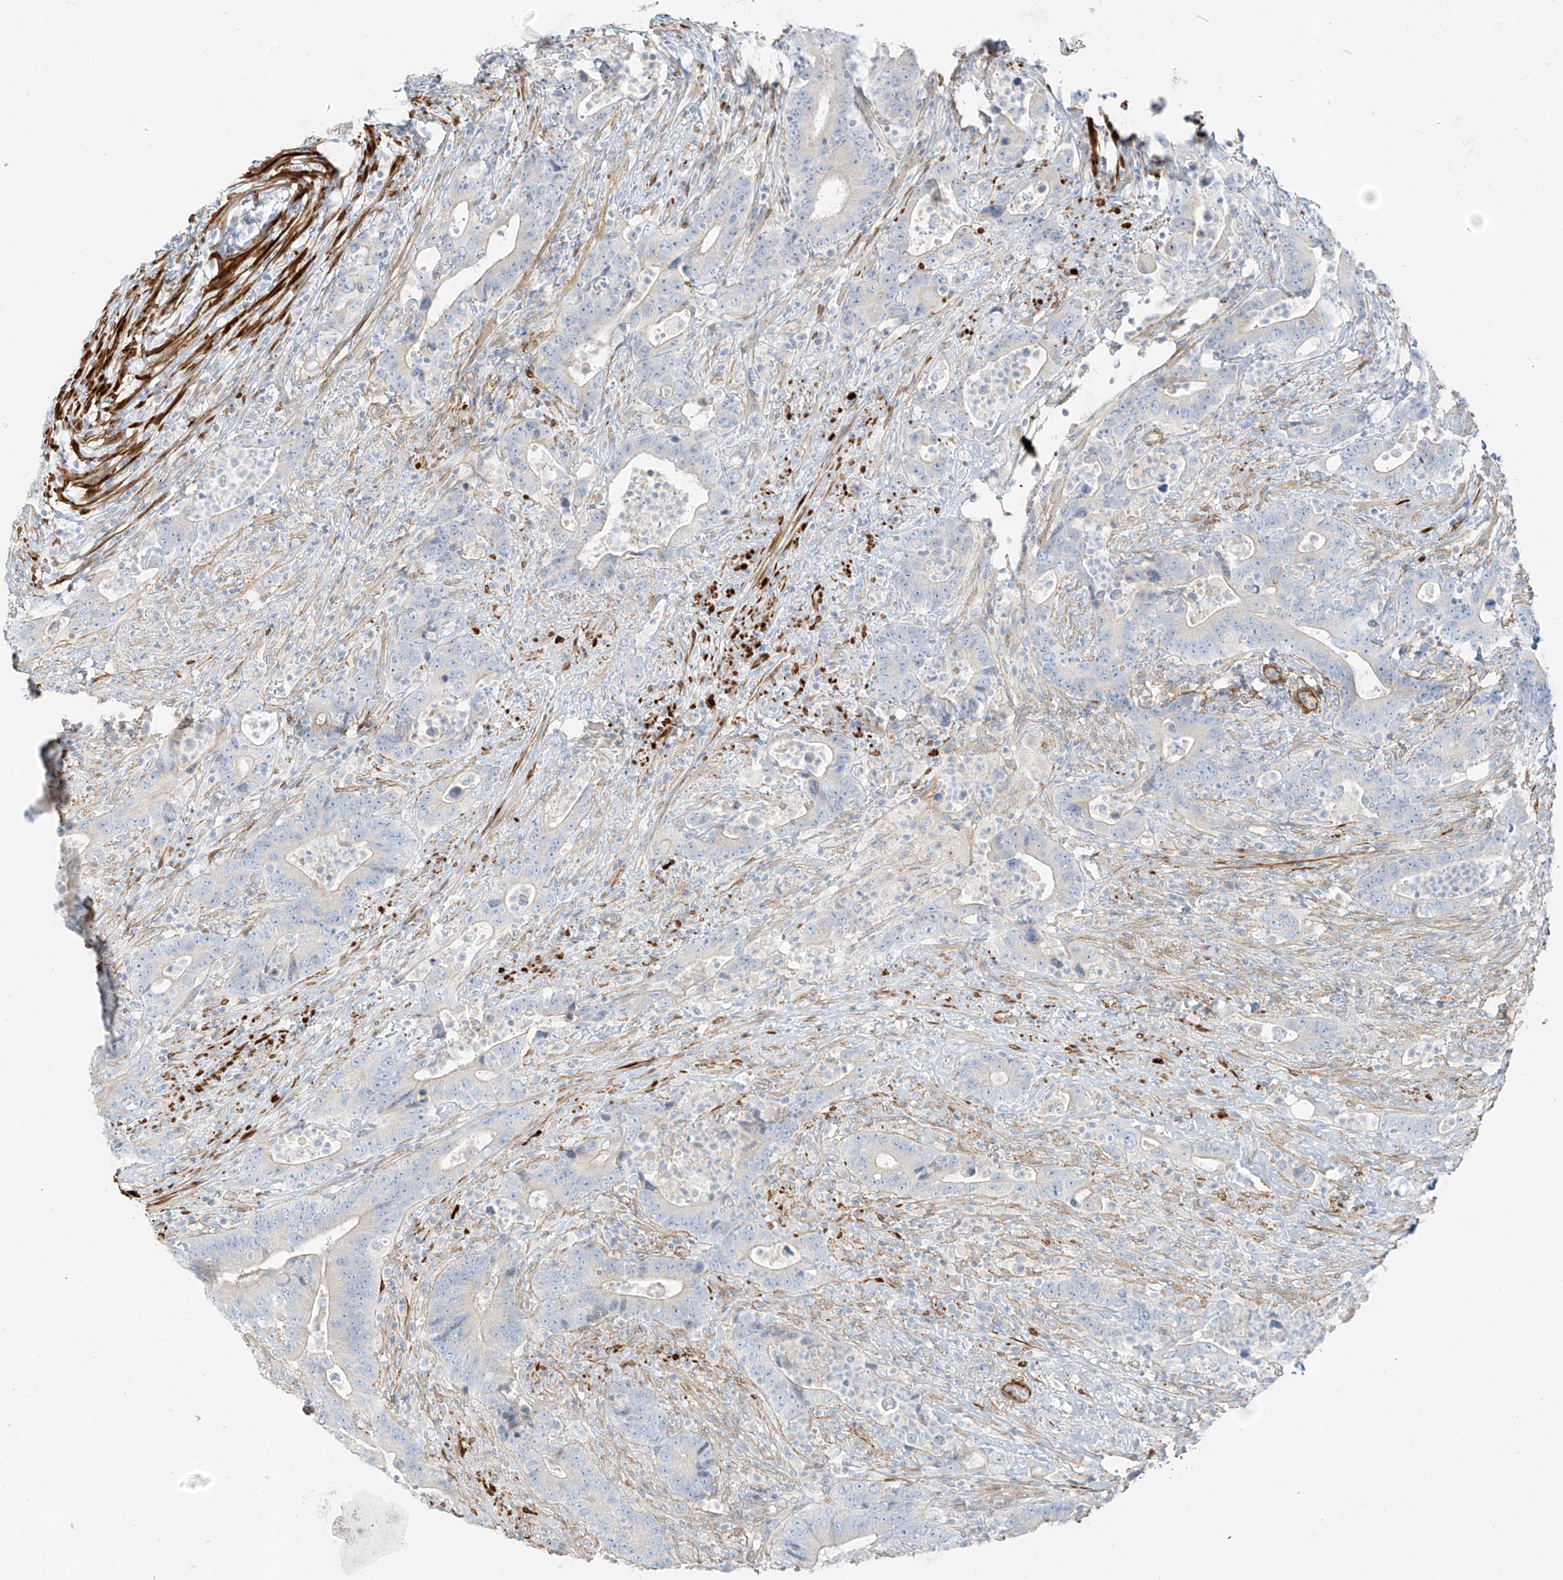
{"staining": {"intensity": "negative", "quantity": "none", "location": "none"}, "tissue": "colorectal cancer", "cell_type": "Tumor cells", "image_type": "cancer", "snomed": [{"axis": "morphology", "description": "Adenocarcinoma, NOS"}, {"axis": "topography", "description": "Colon"}], "caption": "Tumor cells show no significant expression in adenocarcinoma (colorectal).", "gene": "SMCP", "patient": {"sex": "female", "age": 75}}